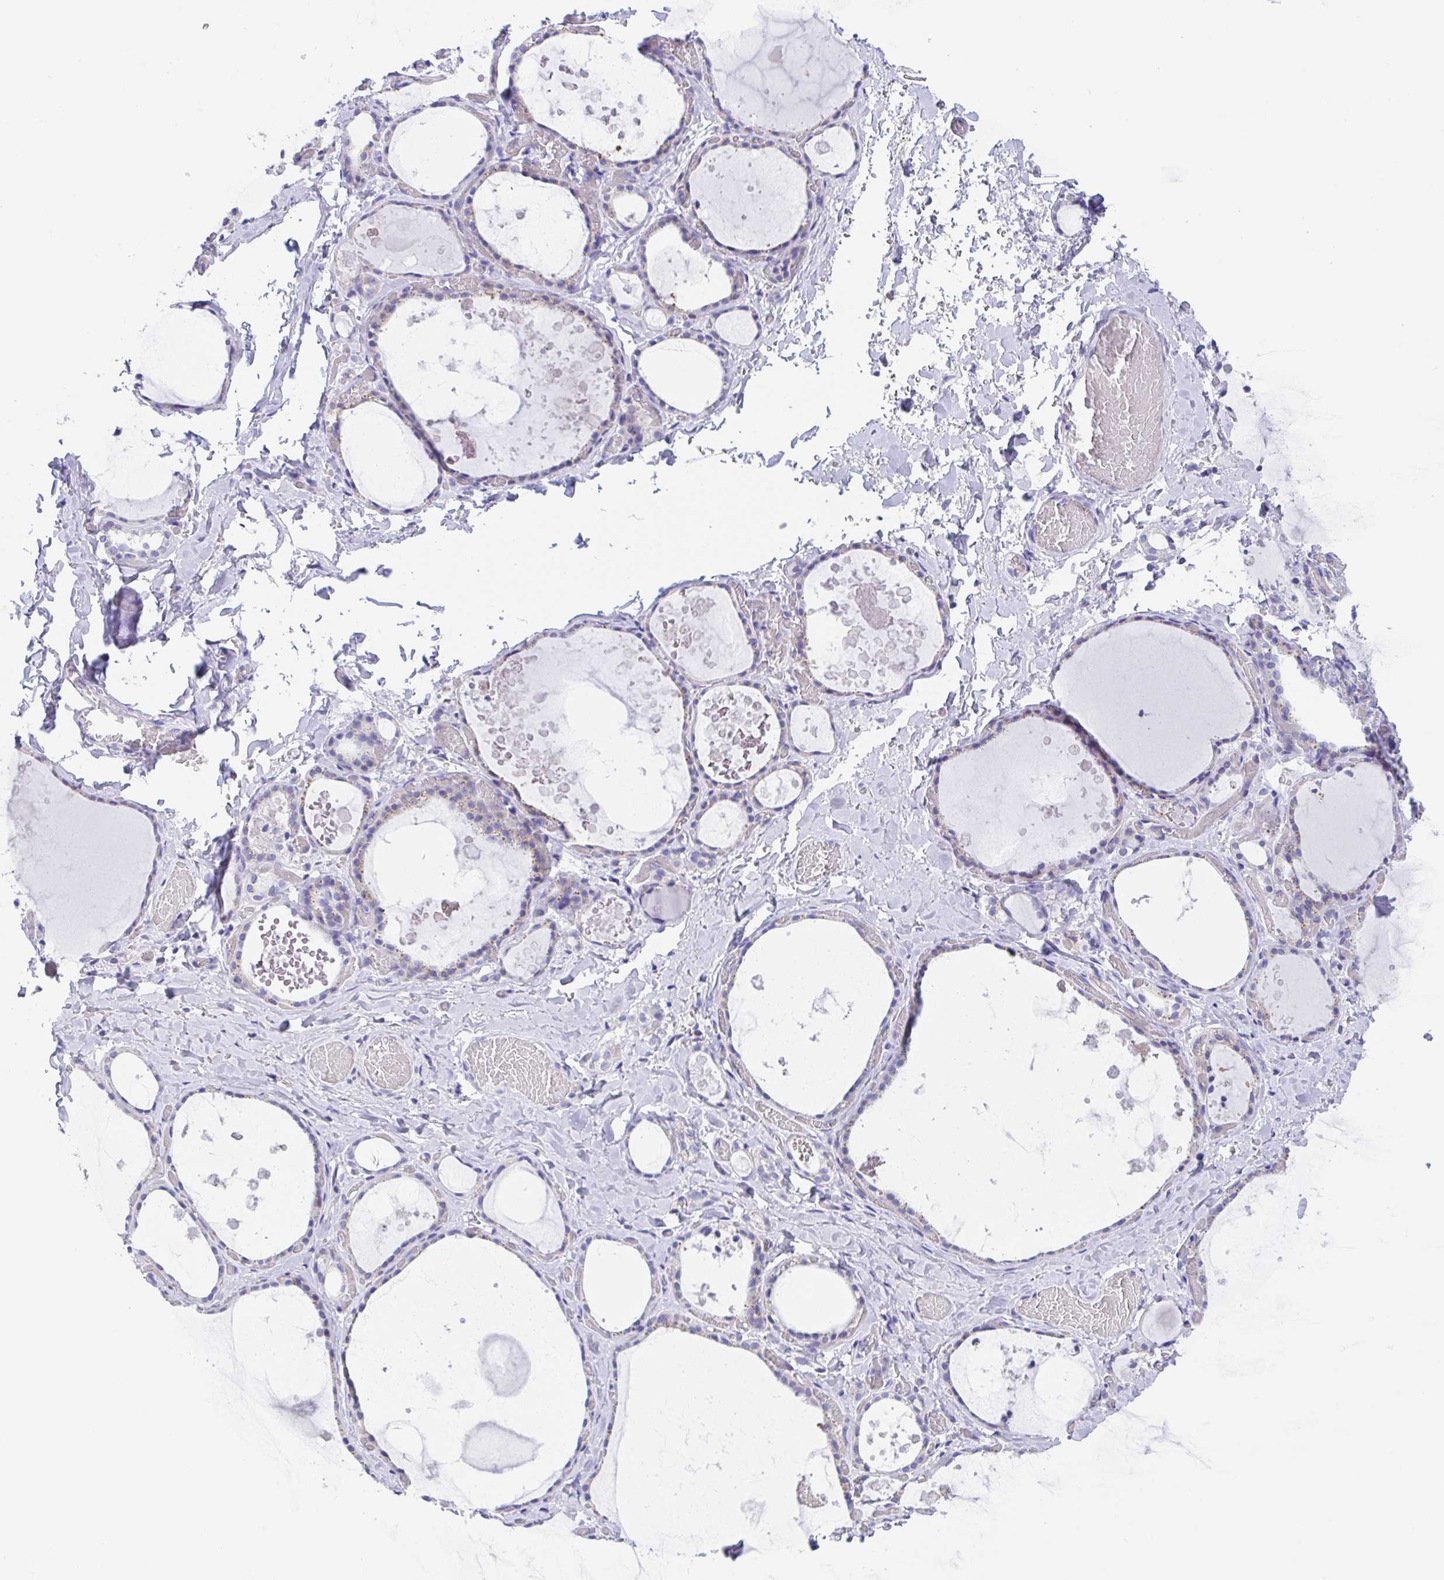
{"staining": {"intensity": "negative", "quantity": "none", "location": "none"}, "tissue": "thyroid gland", "cell_type": "Glandular cells", "image_type": "normal", "snomed": [{"axis": "morphology", "description": "Normal tissue, NOS"}, {"axis": "topography", "description": "Thyroid gland"}], "caption": "Human thyroid gland stained for a protein using immunohistochemistry exhibits no positivity in glandular cells.", "gene": "MUCL3", "patient": {"sex": "female", "age": 56}}